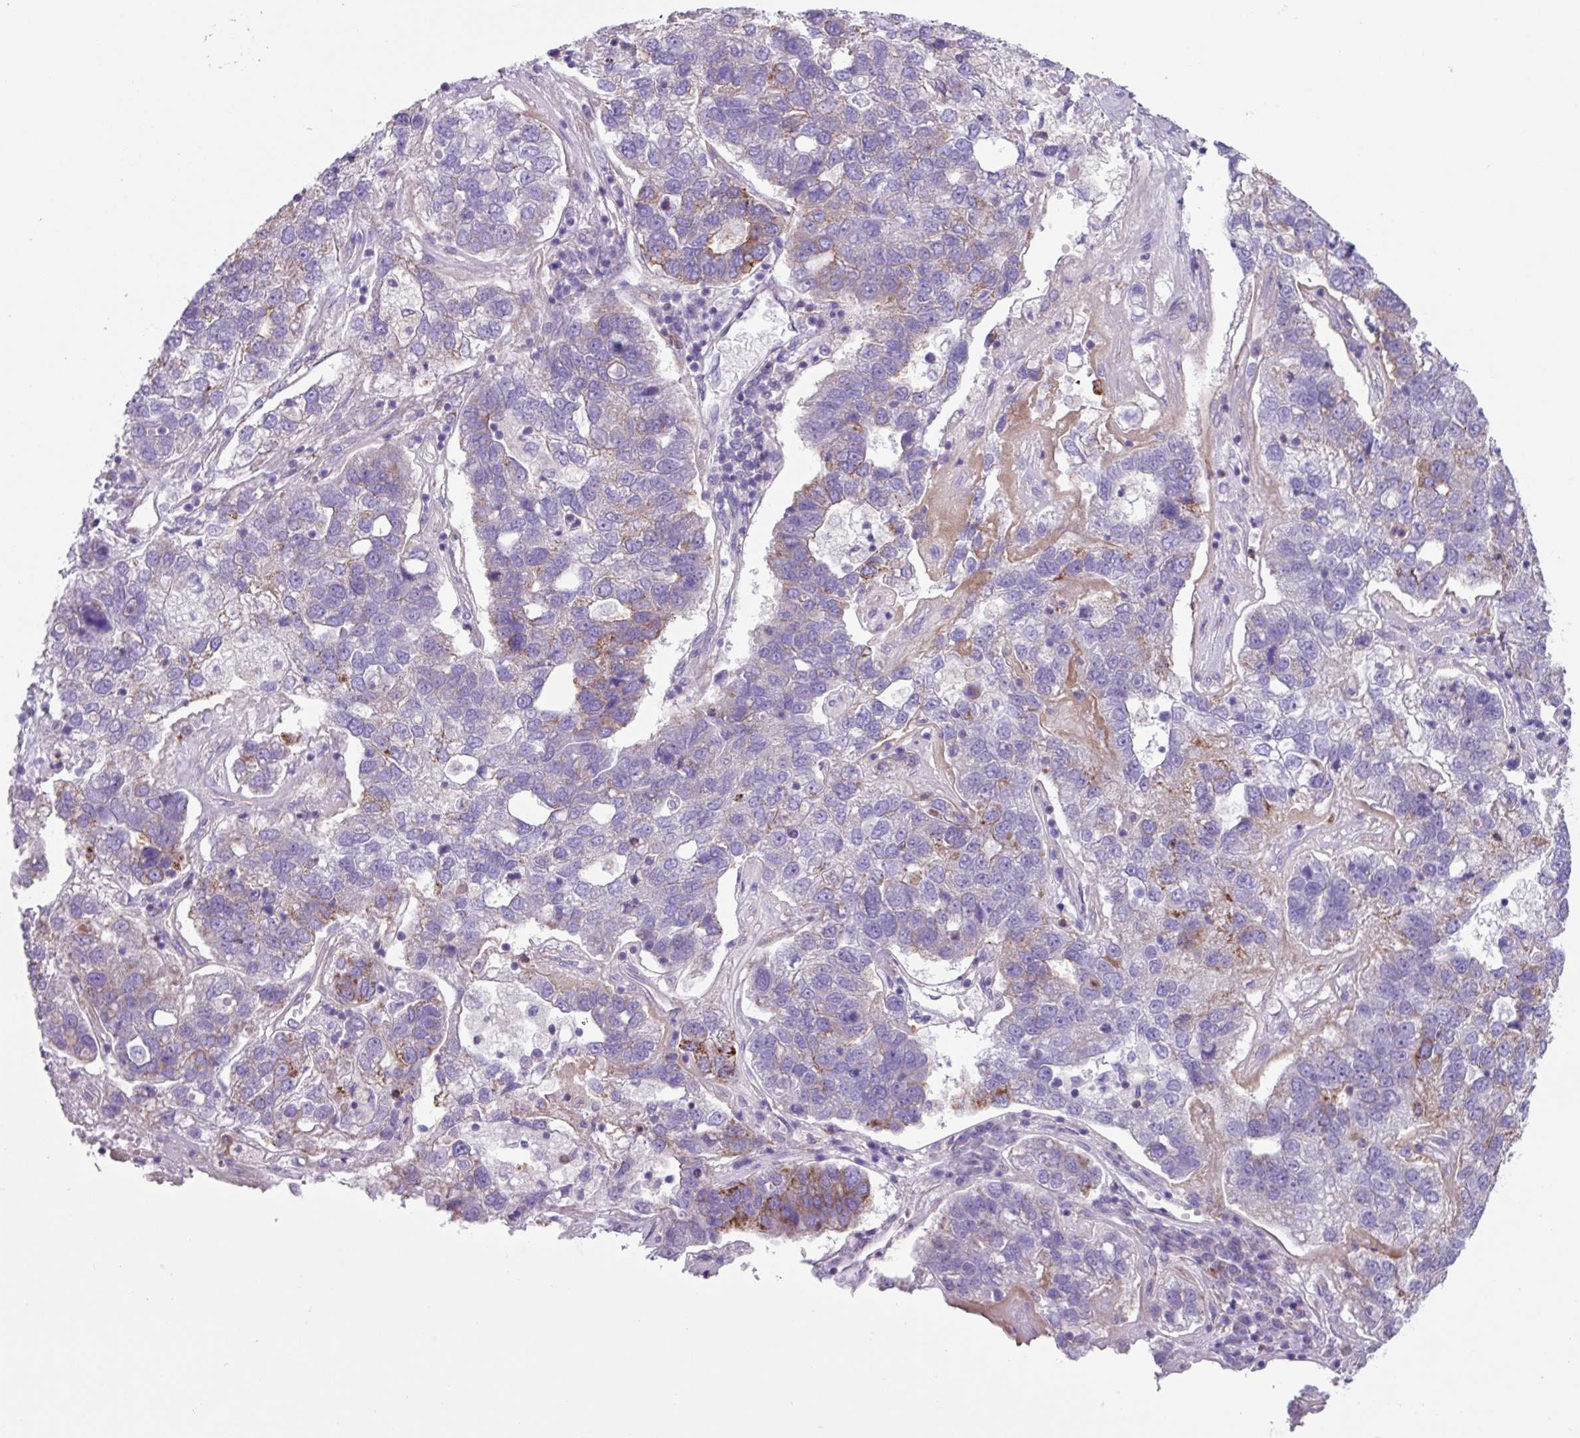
{"staining": {"intensity": "moderate", "quantity": "<25%", "location": "cytoplasmic/membranous"}, "tissue": "pancreatic cancer", "cell_type": "Tumor cells", "image_type": "cancer", "snomed": [{"axis": "morphology", "description": "Adenocarcinoma, NOS"}, {"axis": "topography", "description": "Pancreas"}], "caption": "A high-resolution image shows immunohistochemistry (IHC) staining of pancreatic adenocarcinoma, which reveals moderate cytoplasmic/membranous staining in approximately <25% of tumor cells.", "gene": "OTULIN", "patient": {"sex": "female", "age": 61}}